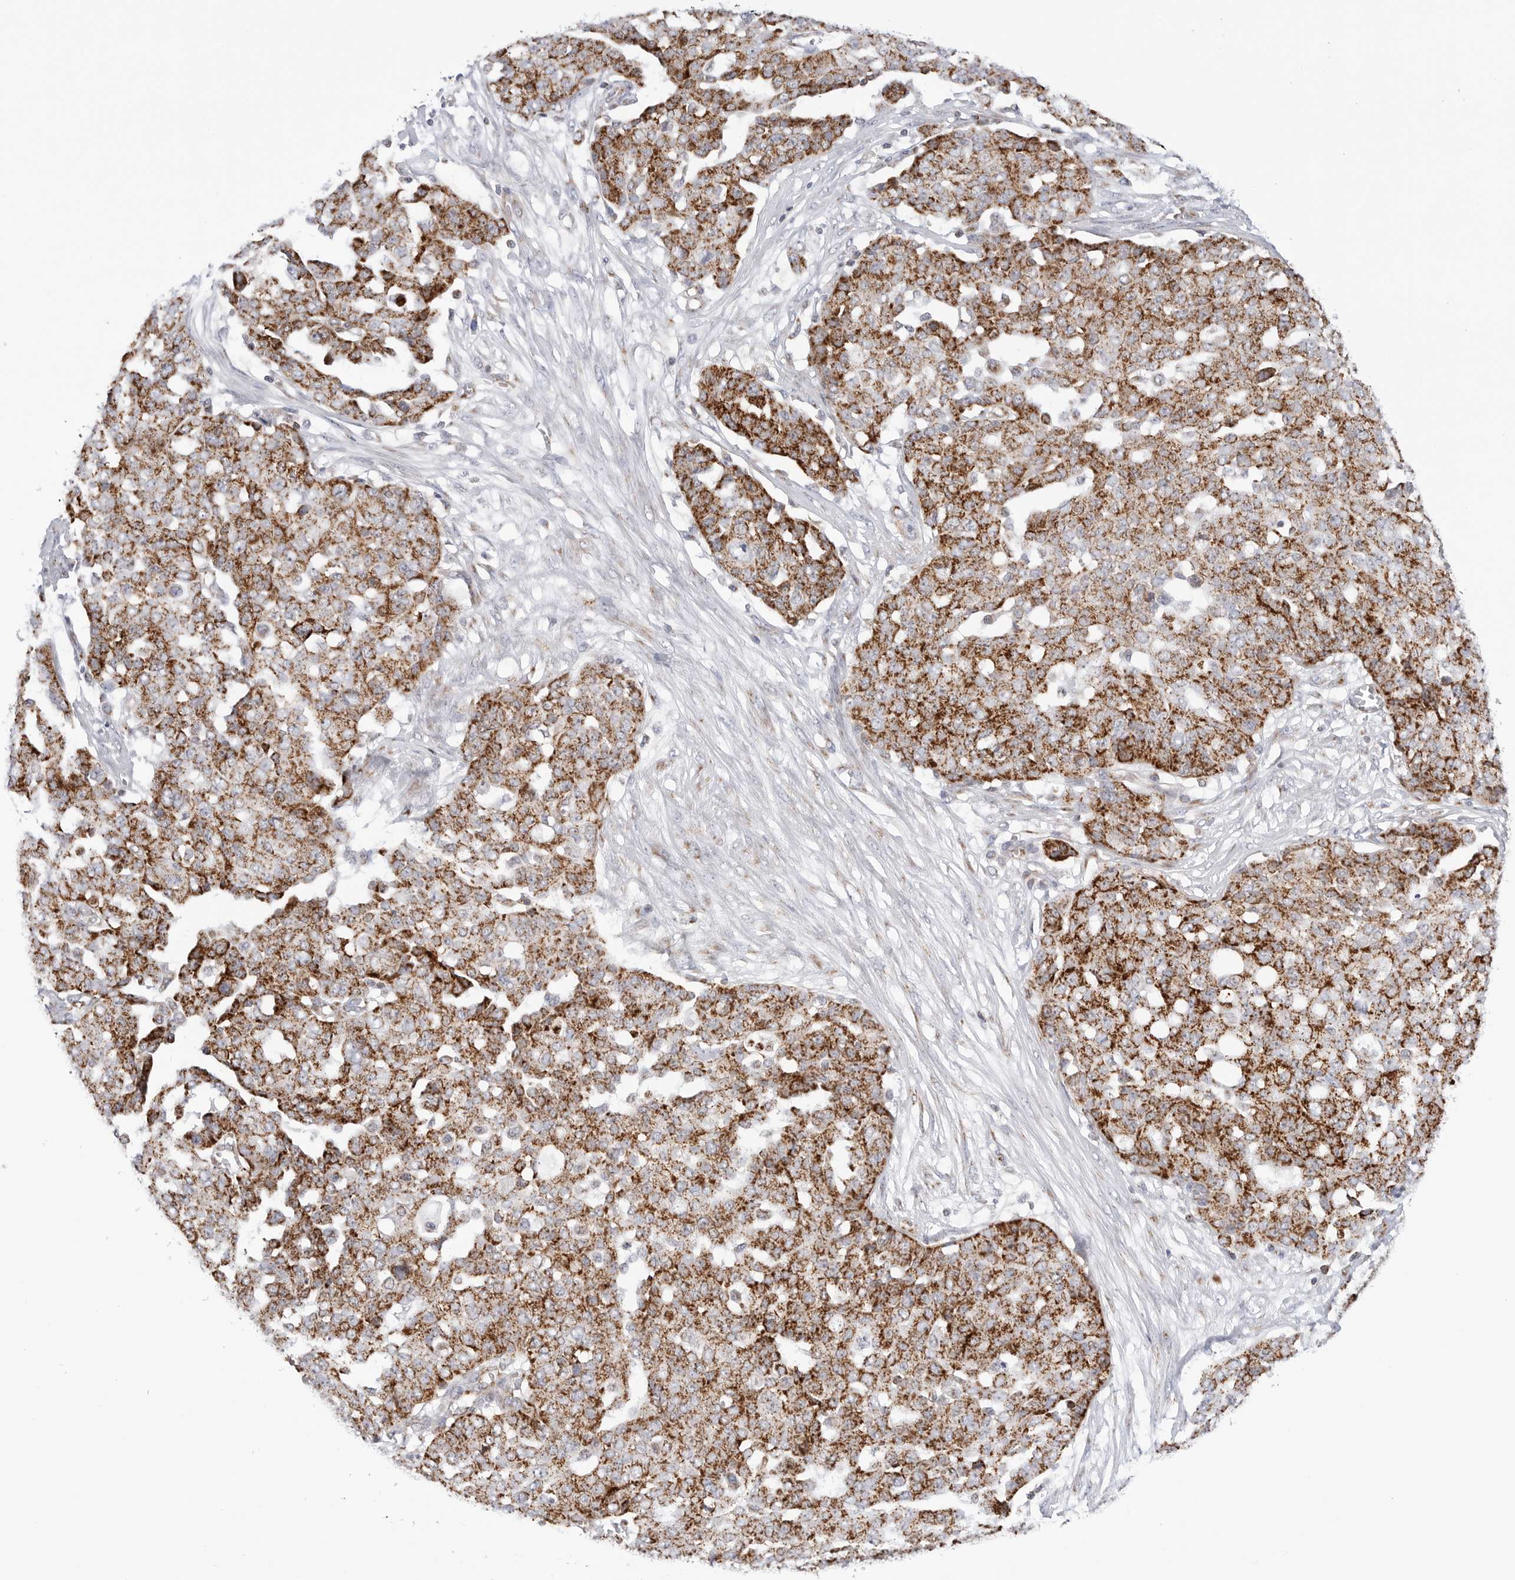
{"staining": {"intensity": "strong", "quantity": ">75%", "location": "cytoplasmic/membranous"}, "tissue": "ovarian cancer", "cell_type": "Tumor cells", "image_type": "cancer", "snomed": [{"axis": "morphology", "description": "Cystadenocarcinoma, serous, NOS"}, {"axis": "topography", "description": "Soft tissue"}, {"axis": "topography", "description": "Ovary"}], "caption": "Tumor cells demonstrate high levels of strong cytoplasmic/membranous positivity in approximately >75% of cells in human ovarian cancer.", "gene": "ATP5IF1", "patient": {"sex": "female", "age": 57}}